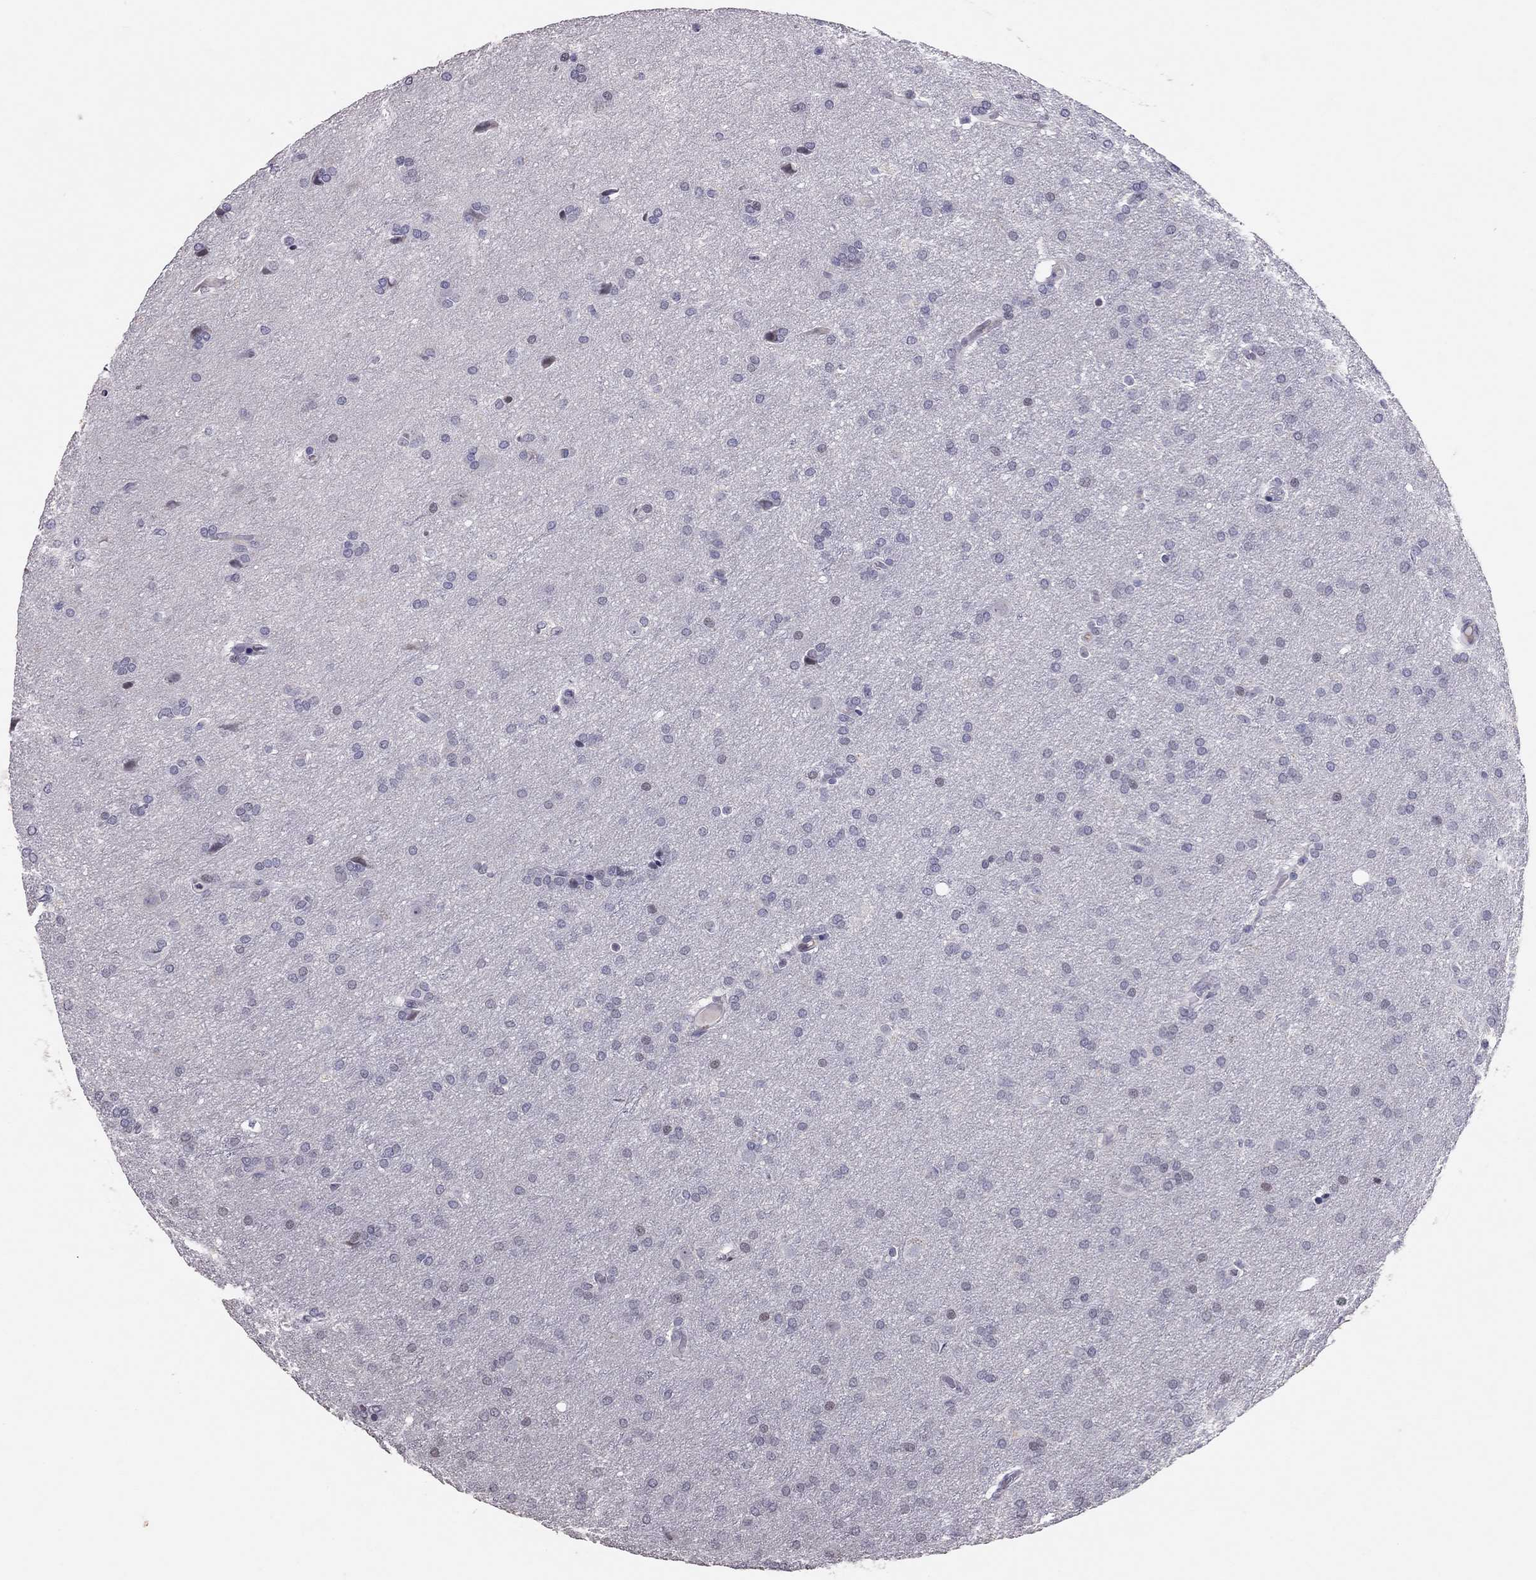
{"staining": {"intensity": "negative", "quantity": "none", "location": "none"}, "tissue": "glioma", "cell_type": "Tumor cells", "image_type": "cancer", "snomed": [{"axis": "morphology", "description": "Glioma, malignant, Low grade"}, {"axis": "topography", "description": "Brain"}], "caption": "Immunohistochemical staining of glioma displays no significant positivity in tumor cells.", "gene": "TSHB", "patient": {"sex": "female", "age": 32}}